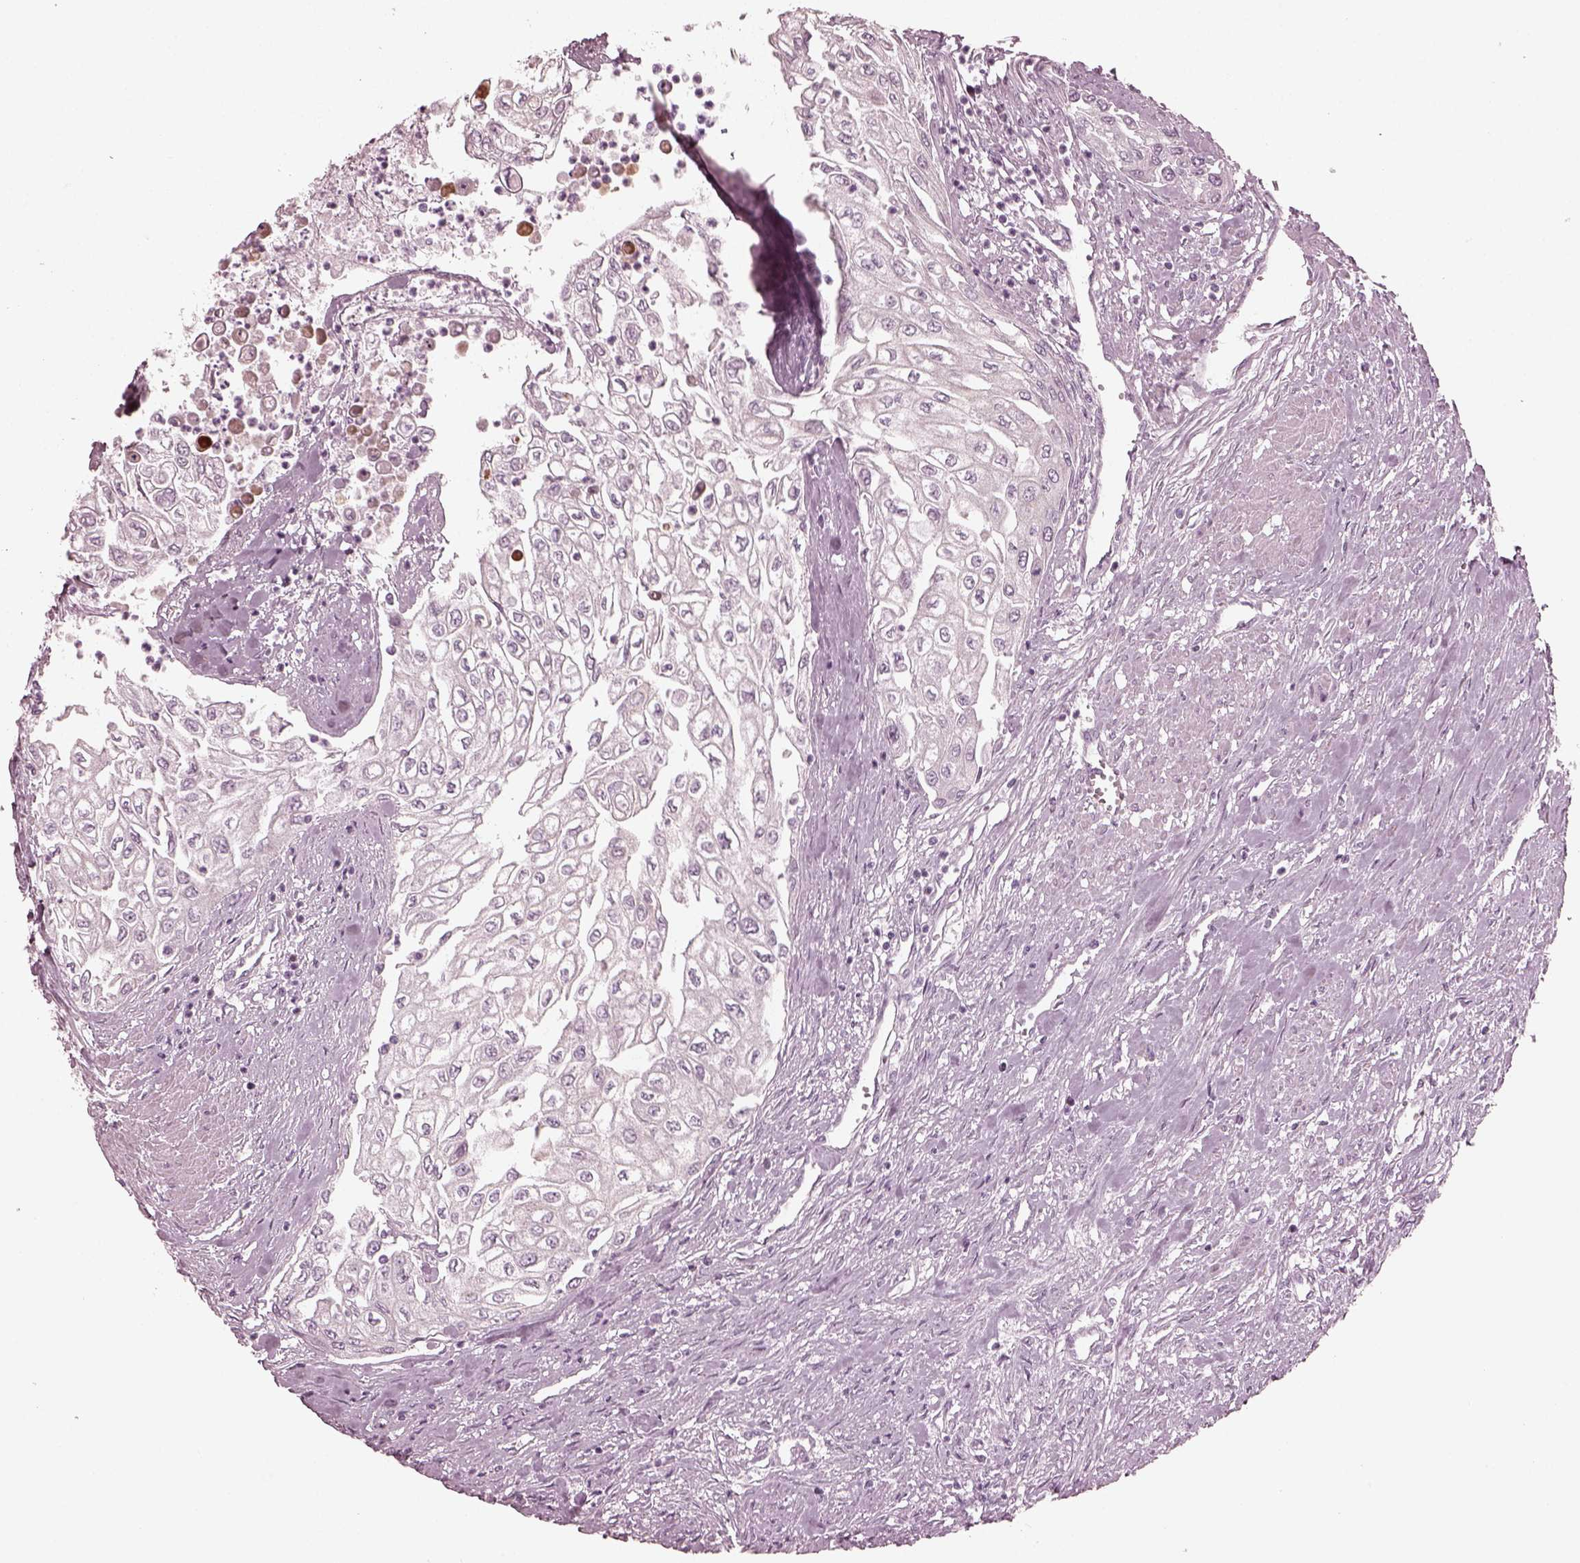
{"staining": {"intensity": "negative", "quantity": "none", "location": "none"}, "tissue": "urothelial cancer", "cell_type": "Tumor cells", "image_type": "cancer", "snomed": [{"axis": "morphology", "description": "Urothelial carcinoma, High grade"}, {"axis": "topography", "description": "Urinary bladder"}], "caption": "A high-resolution photomicrograph shows immunohistochemistry (IHC) staining of high-grade urothelial carcinoma, which exhibits no significant positivity in tumor cells. Nuclei are stained in blue.", "gene": "GRM6", "patient": {"sex": "male", "age": 62}}